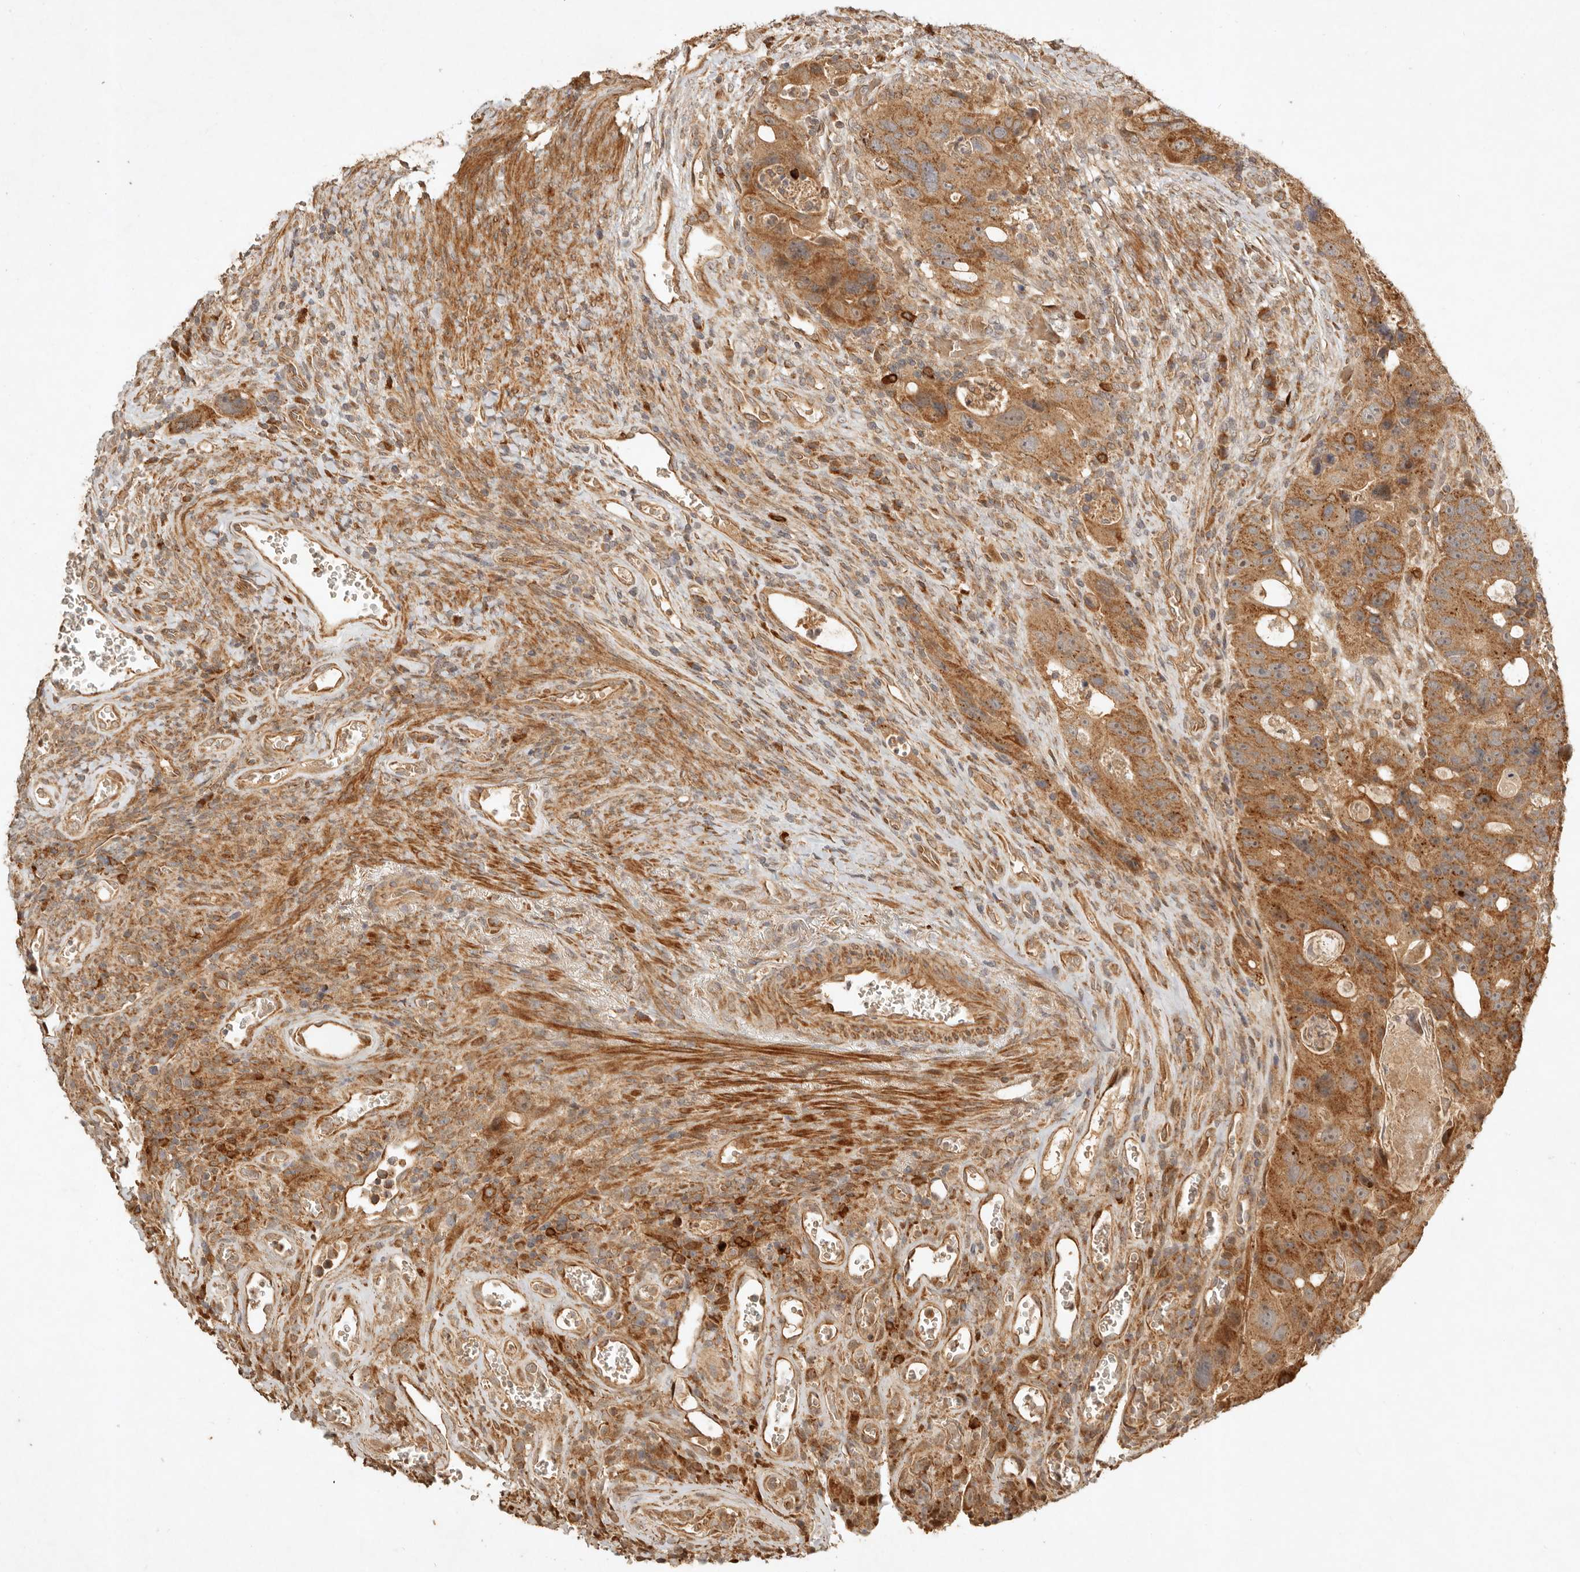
{"staining": {"intensity": "strong", "quantity": ">75%", "location": "cytoplasmic/membranous"}, "tissue": "colorectal cancer", "cell_type": "Tumor cells", "image_type": "cancer", "snomed": [{"axis": "morphology", "description": "Adenocarcinoma, NOS"}, {"axis": "topography", "description": "Rectum"}], "caption": "Brown immunohistochemical staining in human colorectal cancer shows strong cytoplasmic/membranous expression in approximately >75% of tumor cells. (DAB IHC with brightfield microscopy, high magnification).", "gene": "CLEC4C", "patient": {"sex": "male", "age": 59}}